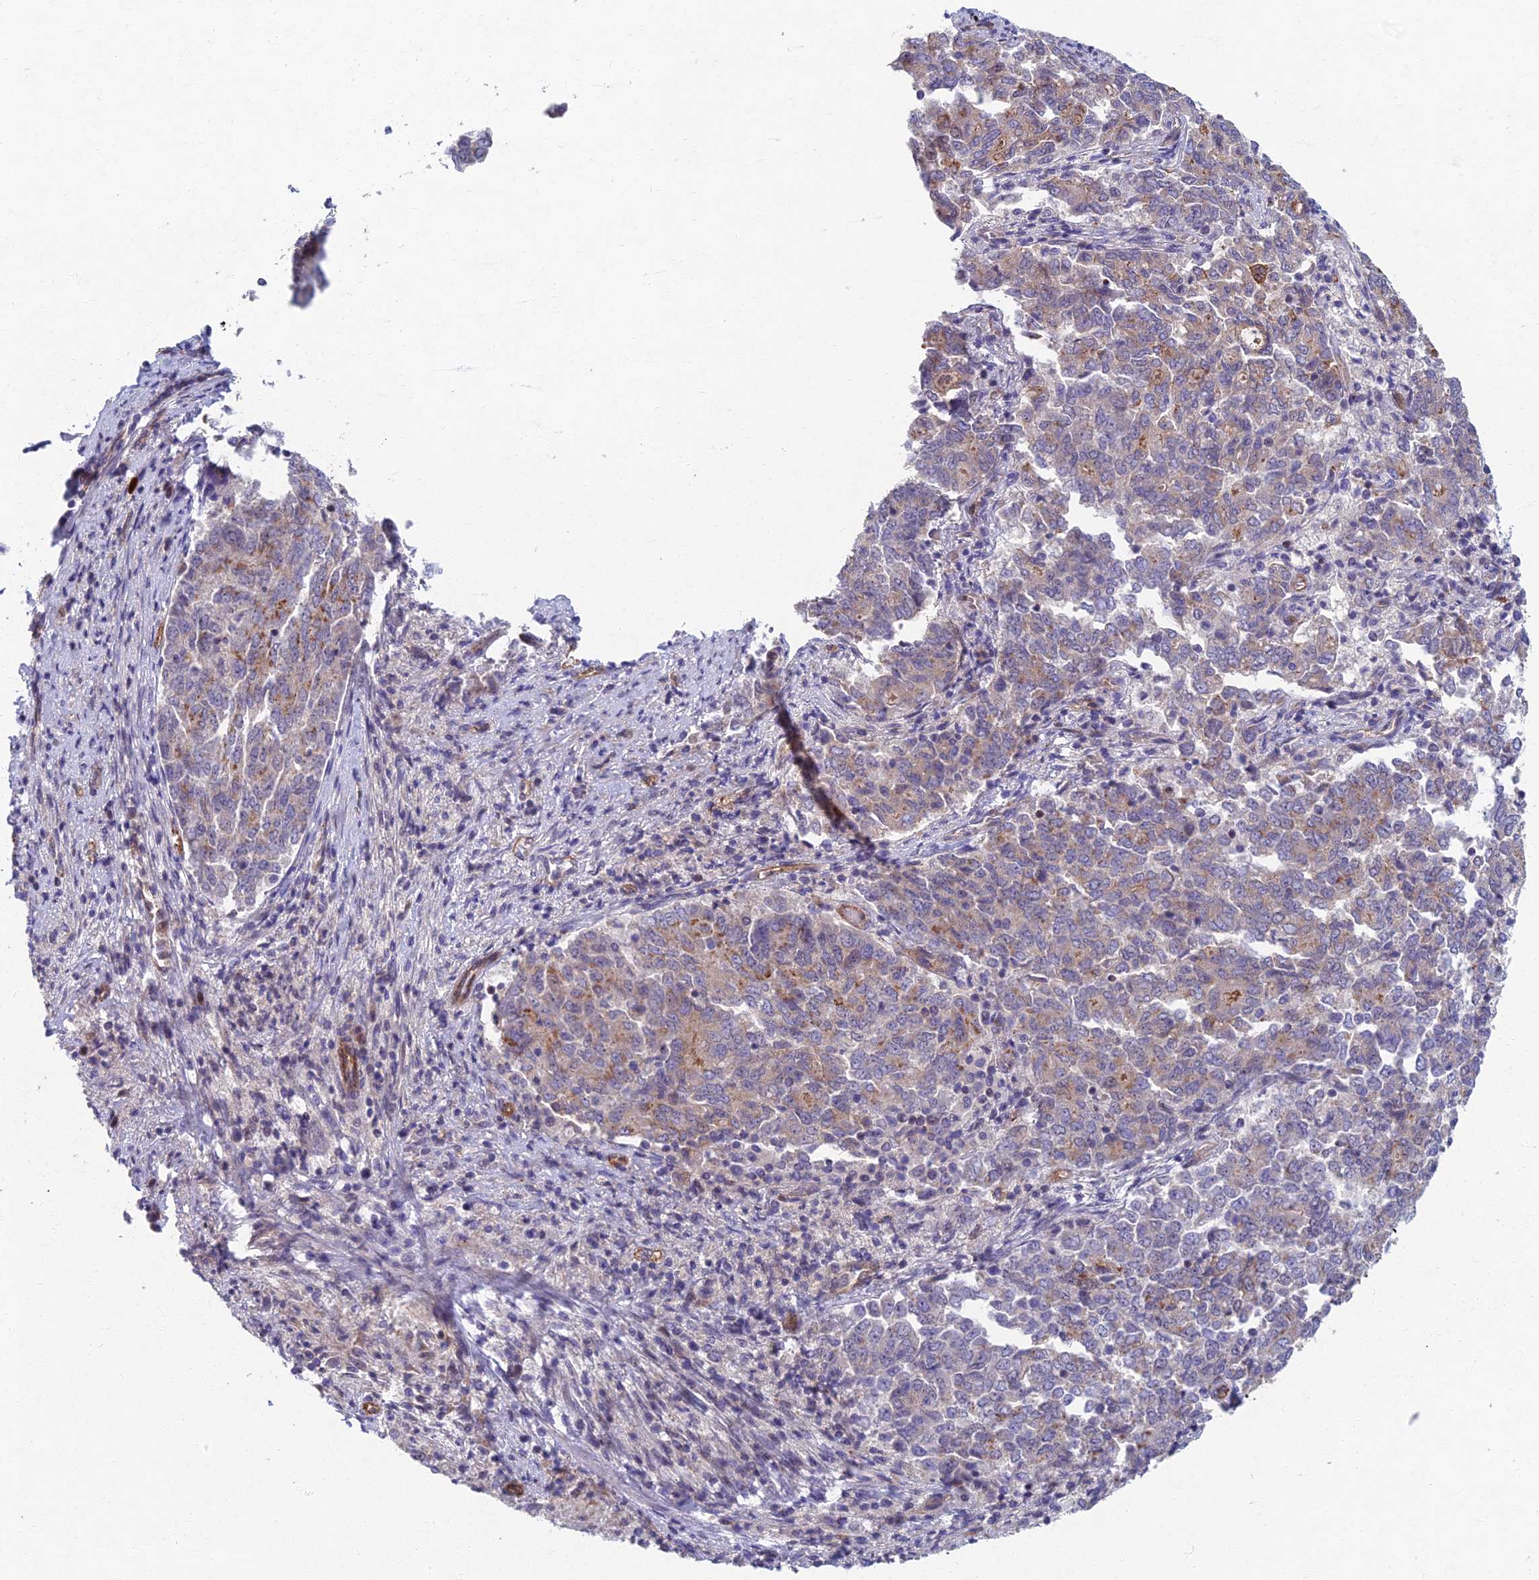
{"staining": {"intensity": "moderate", "quantity": "<25%", "location": "cytoplasmic/membranous"}, "tissue": "endometrial cancer", "cell_type": "Tumor cells", "image_type": "cancer", "snomed": [{"axis": "morphology", "description": "Adenocarcinoma, NOS"}, {"axis": "topography", "description": "Endometrium"}], "caption": "Endometrial adenocarcinoma stained with immunohistochemistry (IHC) shows moderate cytoplasmic/membranous positivity in approximately <25% of tumor cells.", "gene": "RHBDL2", "patient": {"sex": "female", "age": 80}}